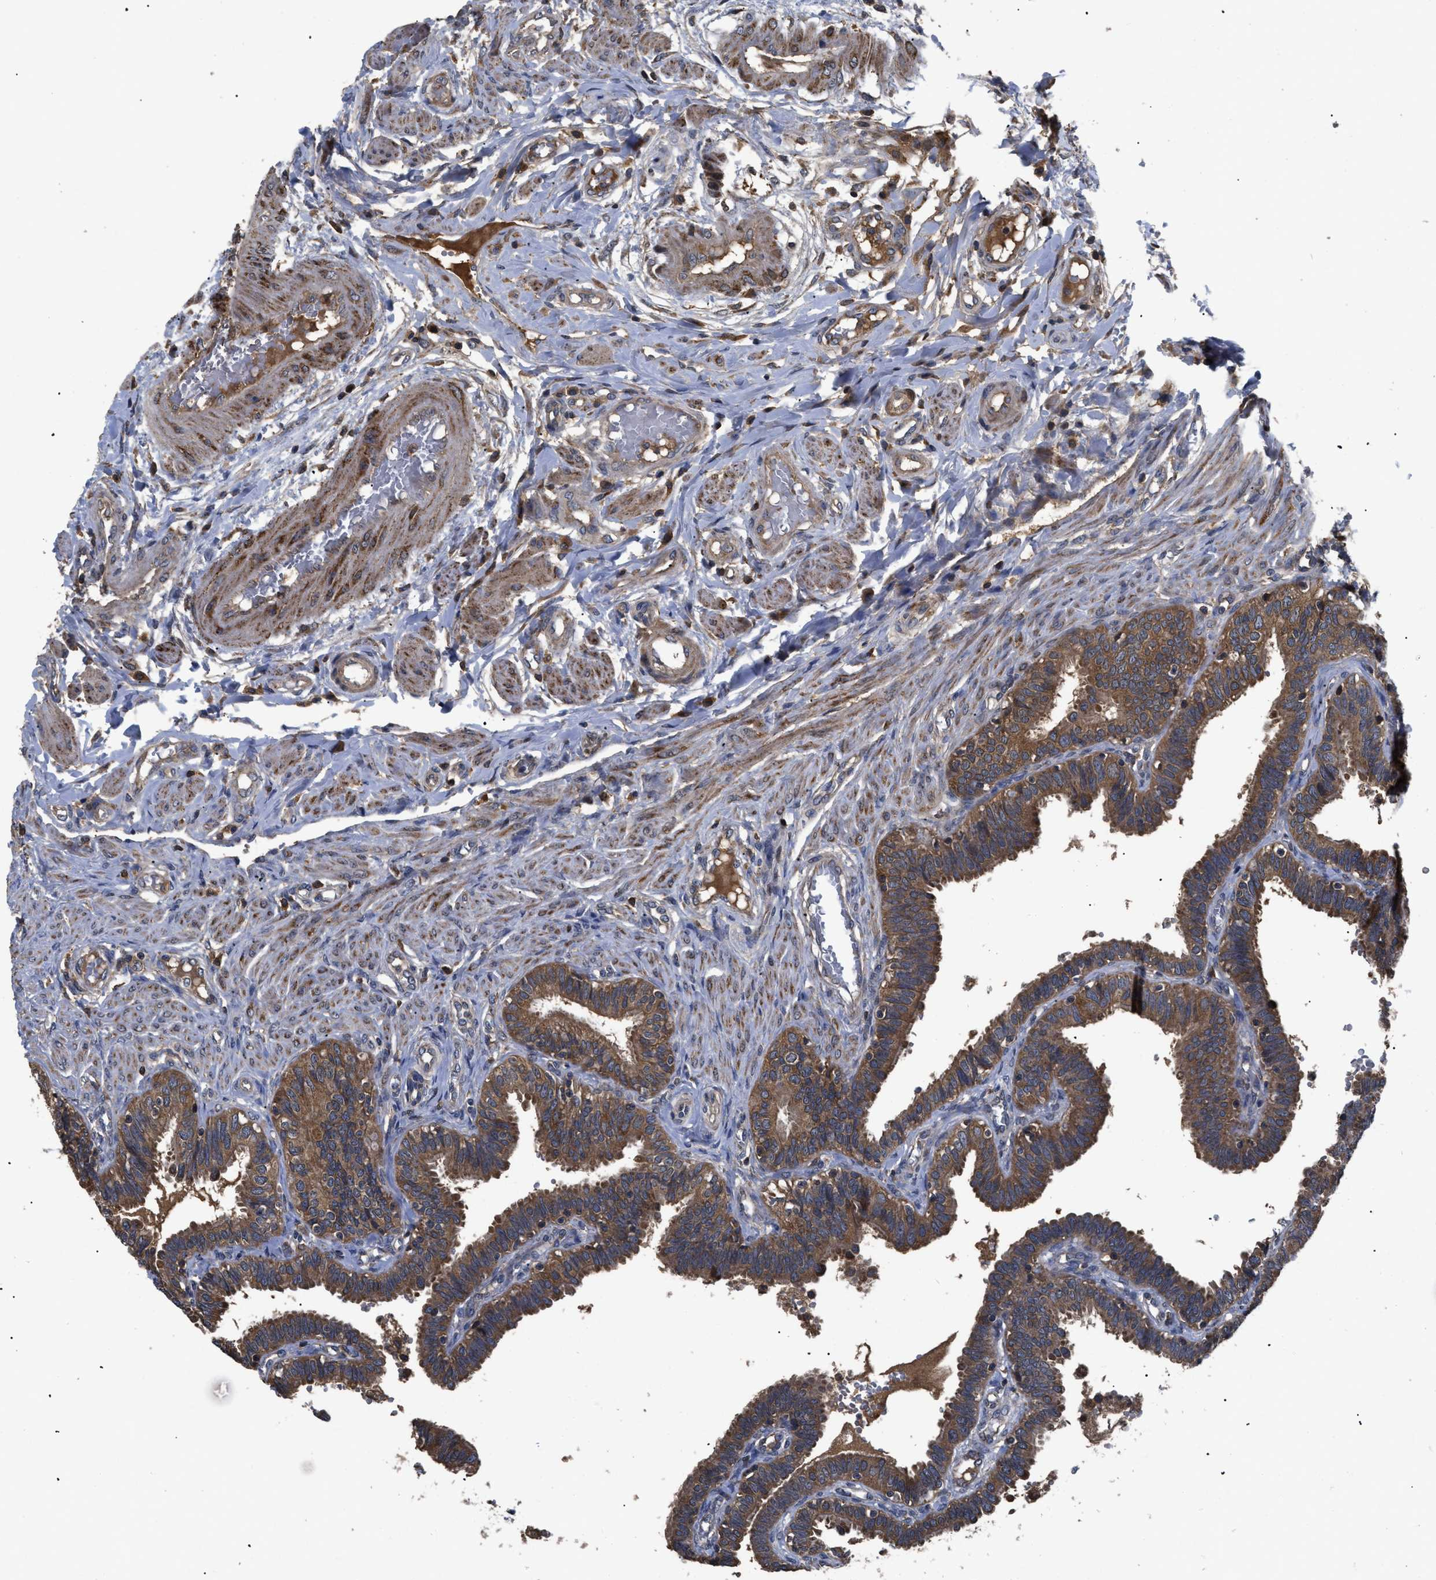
{"staining": {"intensity": "moderate", "quantity": ">75%", "location": "cytoplasmic/membranous"}, "tissue": "fallopian tube", "cell_type": "Glandular cells", "image_type": "normal", "snomed": [{"axis": "morphology", "description": "Normal tissue, NOS"}, {"axis": "topography", "description": "Fallopian tube"}, {"axis": "topography", "description": "Placenta"}], "caption": "Fallopian tube stained with immunohistochemistry shows moderate cytoplasmic/membranous expression in about >75% of glandular cells.", "gene": "LRRC3", "patient": {"sex": "female", "age": 34}}